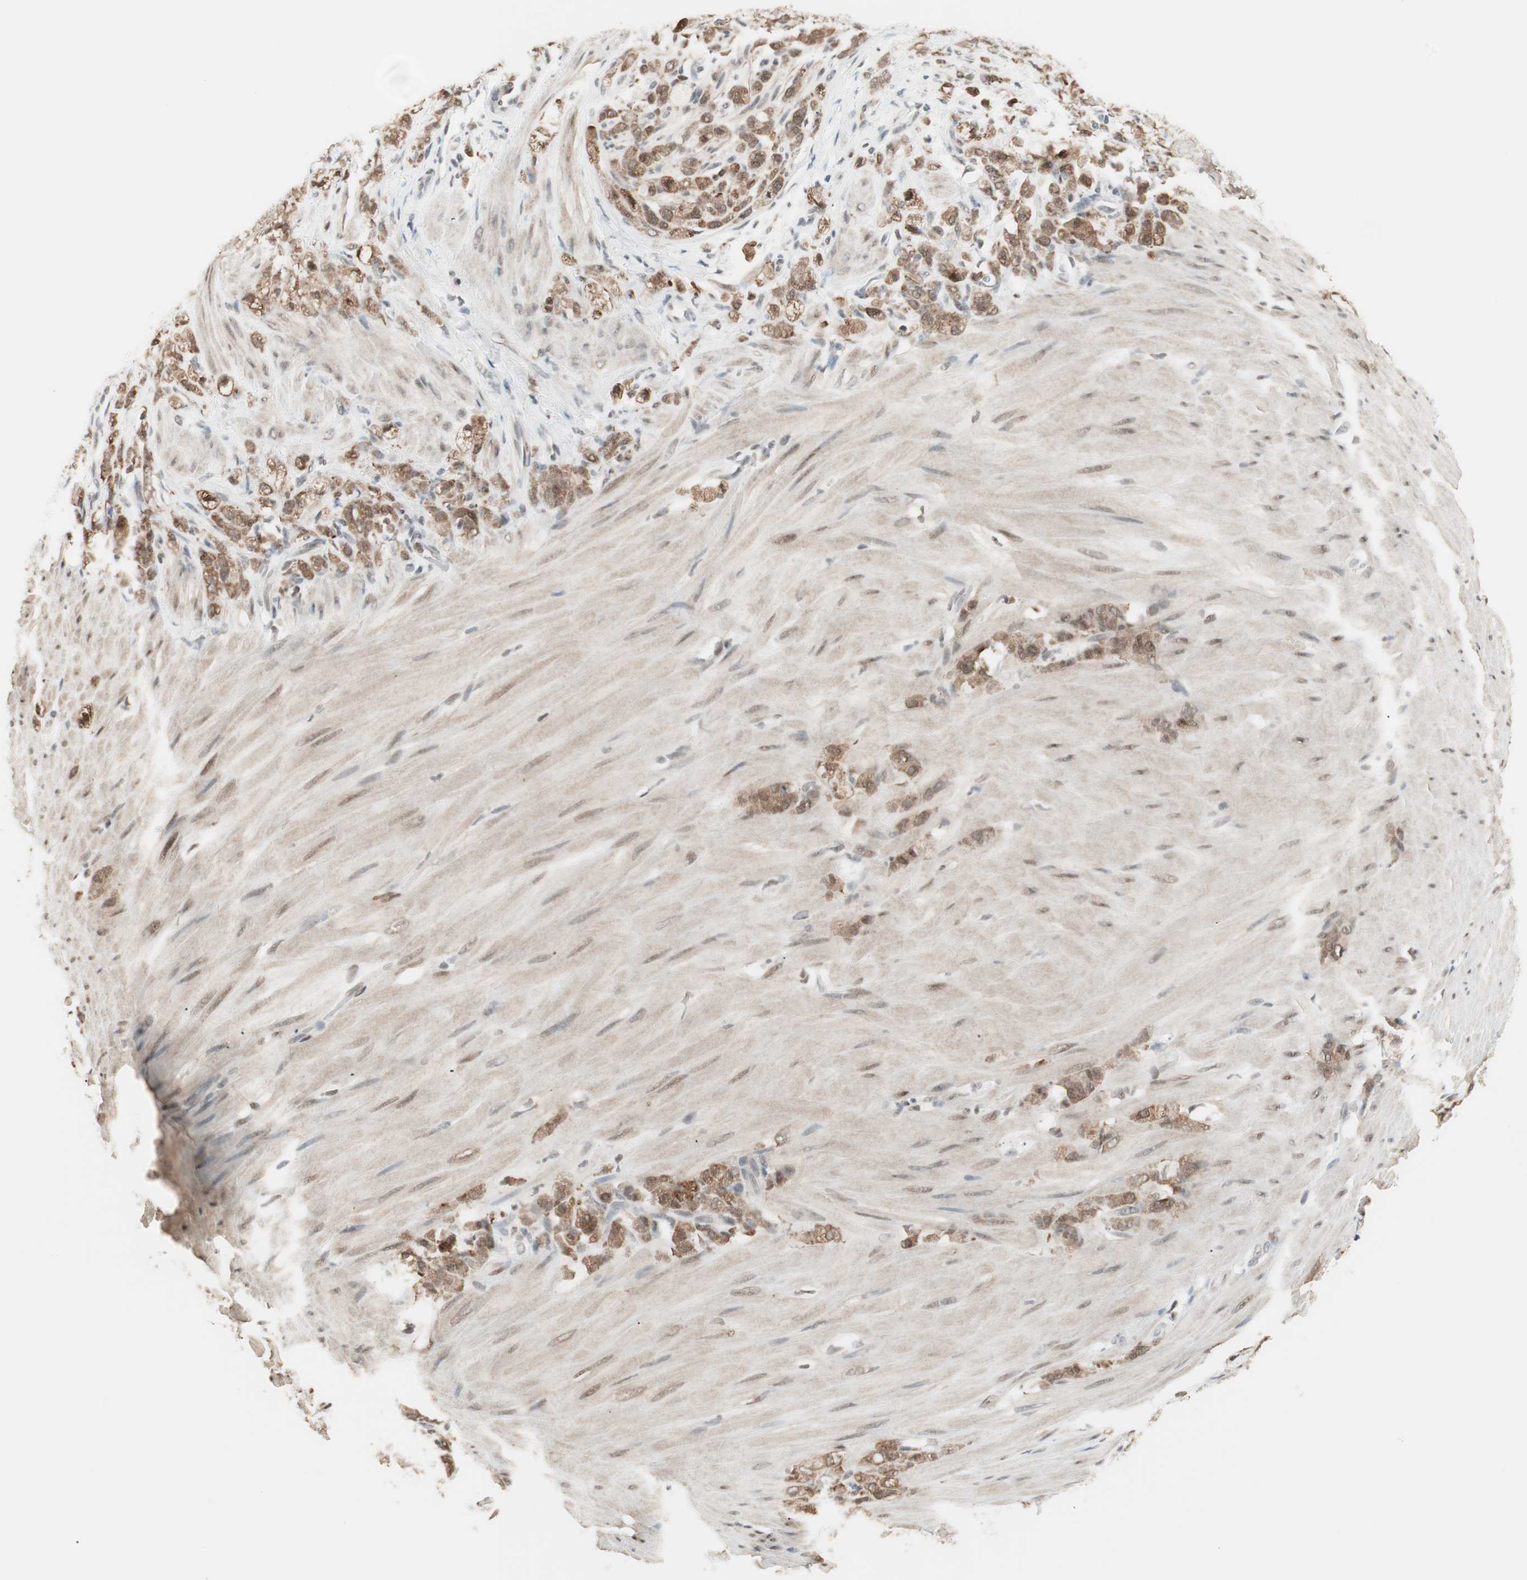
{"staining": {"intensity": "moderate", "quantity": ">75%", "location": "cytoplasmic/membranous,nuclear"}, "tissue": "stomach cancer", "cell_type": "Tumor cells", "image_type": "cancer", "snomed": [{"axis": "morphology", "description": "Adenocarcinoma, NOS"}, {"axis": "topography", "description": "Stomach"}], "caption": "There is medium levels of moderate cytoplasmic/membranous and nuclear staining in tumor cells of stomach adenocarcinoma, as demonstrated by immunohistochemical staining (brown color).", "gene": "SMARCE1", "patient": {"sex": "male", "age": 82}}